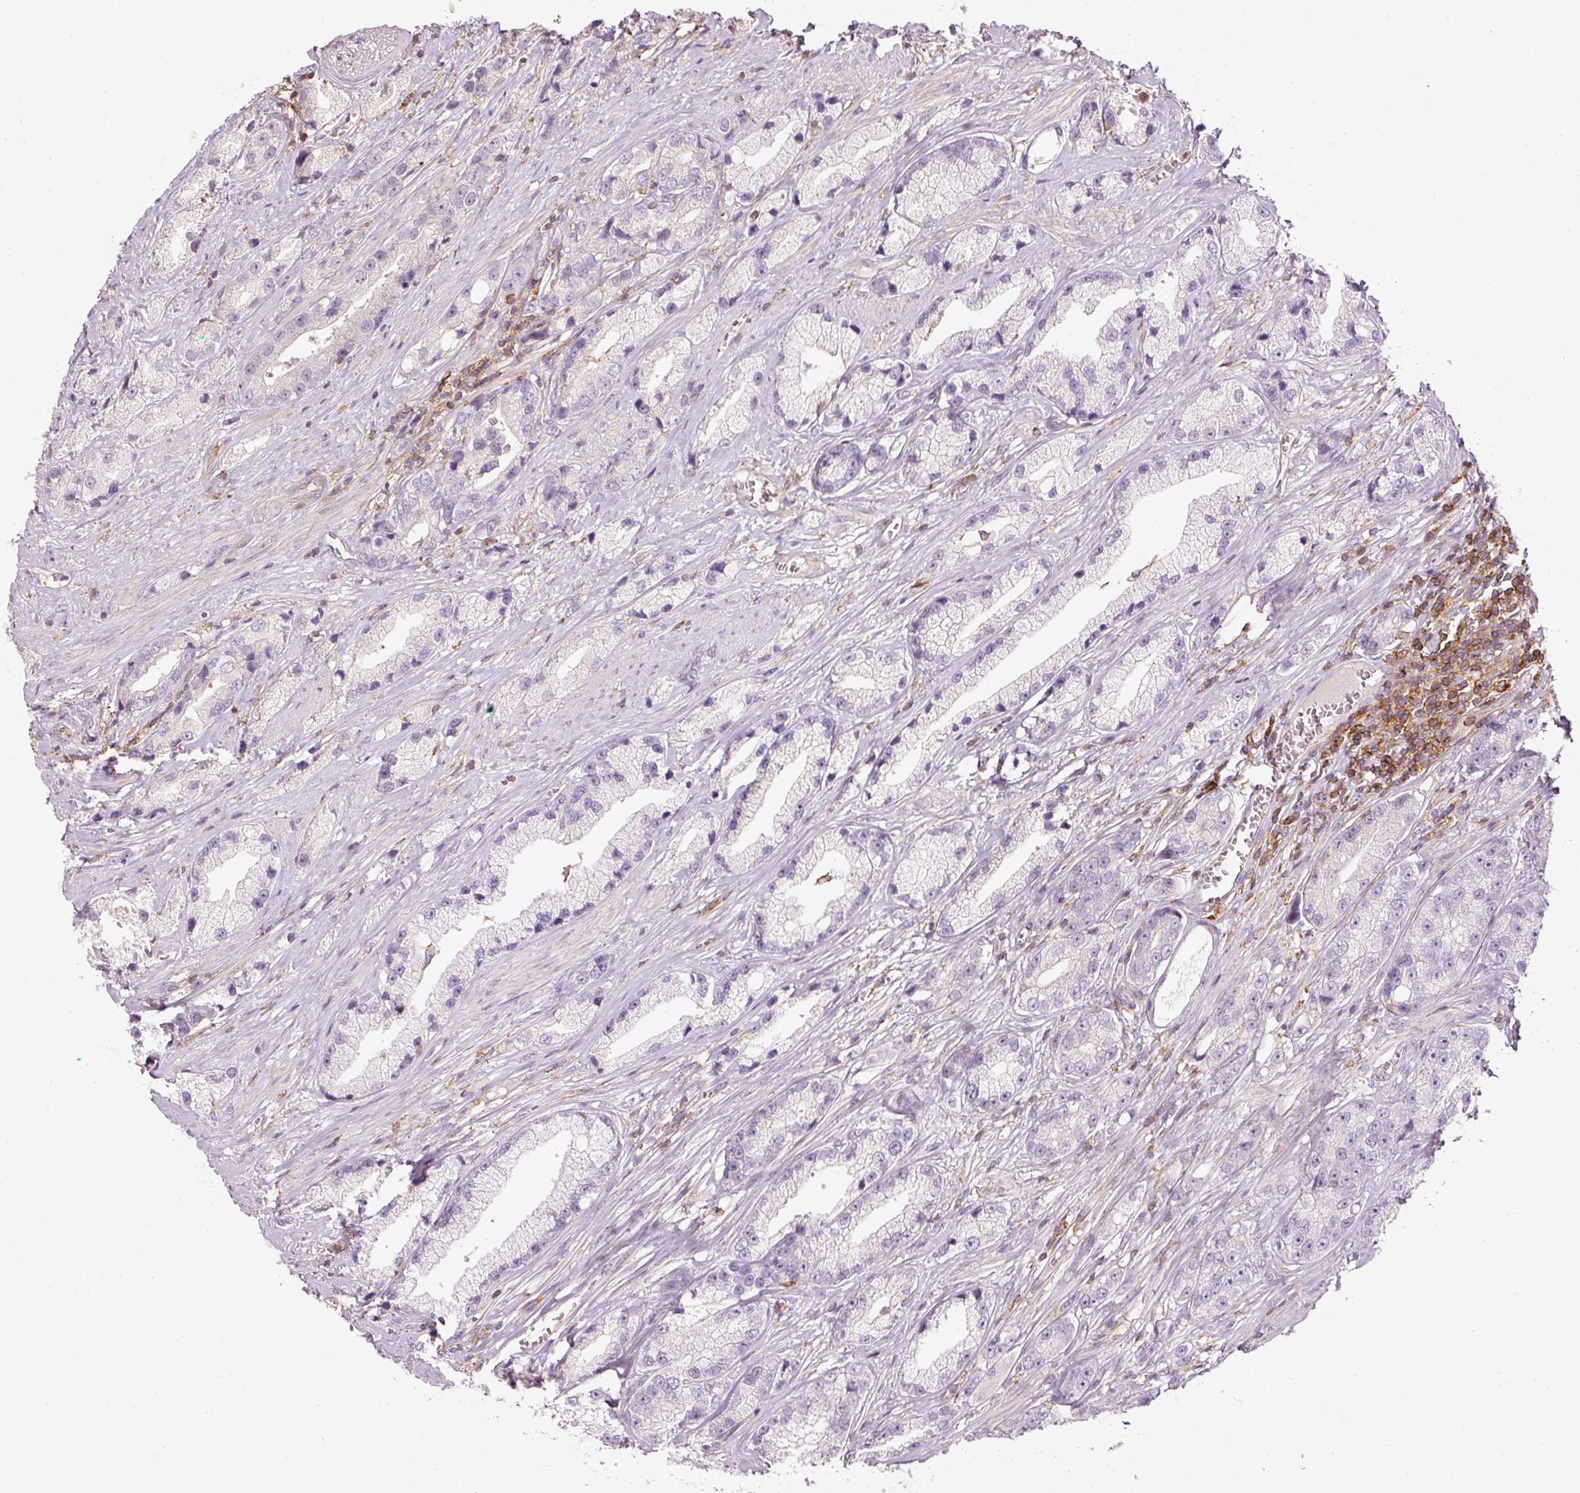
{"staining": {"intensity": "negative", "quantity": "none", "location": "none"}, "tissue": "prostate cancer", "cell_type": "Tumor cells", "image_type": "cancer", "snomed": [{"axis": "morphology", "description": "Adenocarcinoma, High grade"}, {"axis": "topography", "description": "Prostate"}], "caption": "There is no significant staining in tumor cells of adenocarcinoma (high-grade) (prostate). Nuclei are stained in blue.", "gene": "SIPA1", "patient": {"sex": "male", "age": 74}}